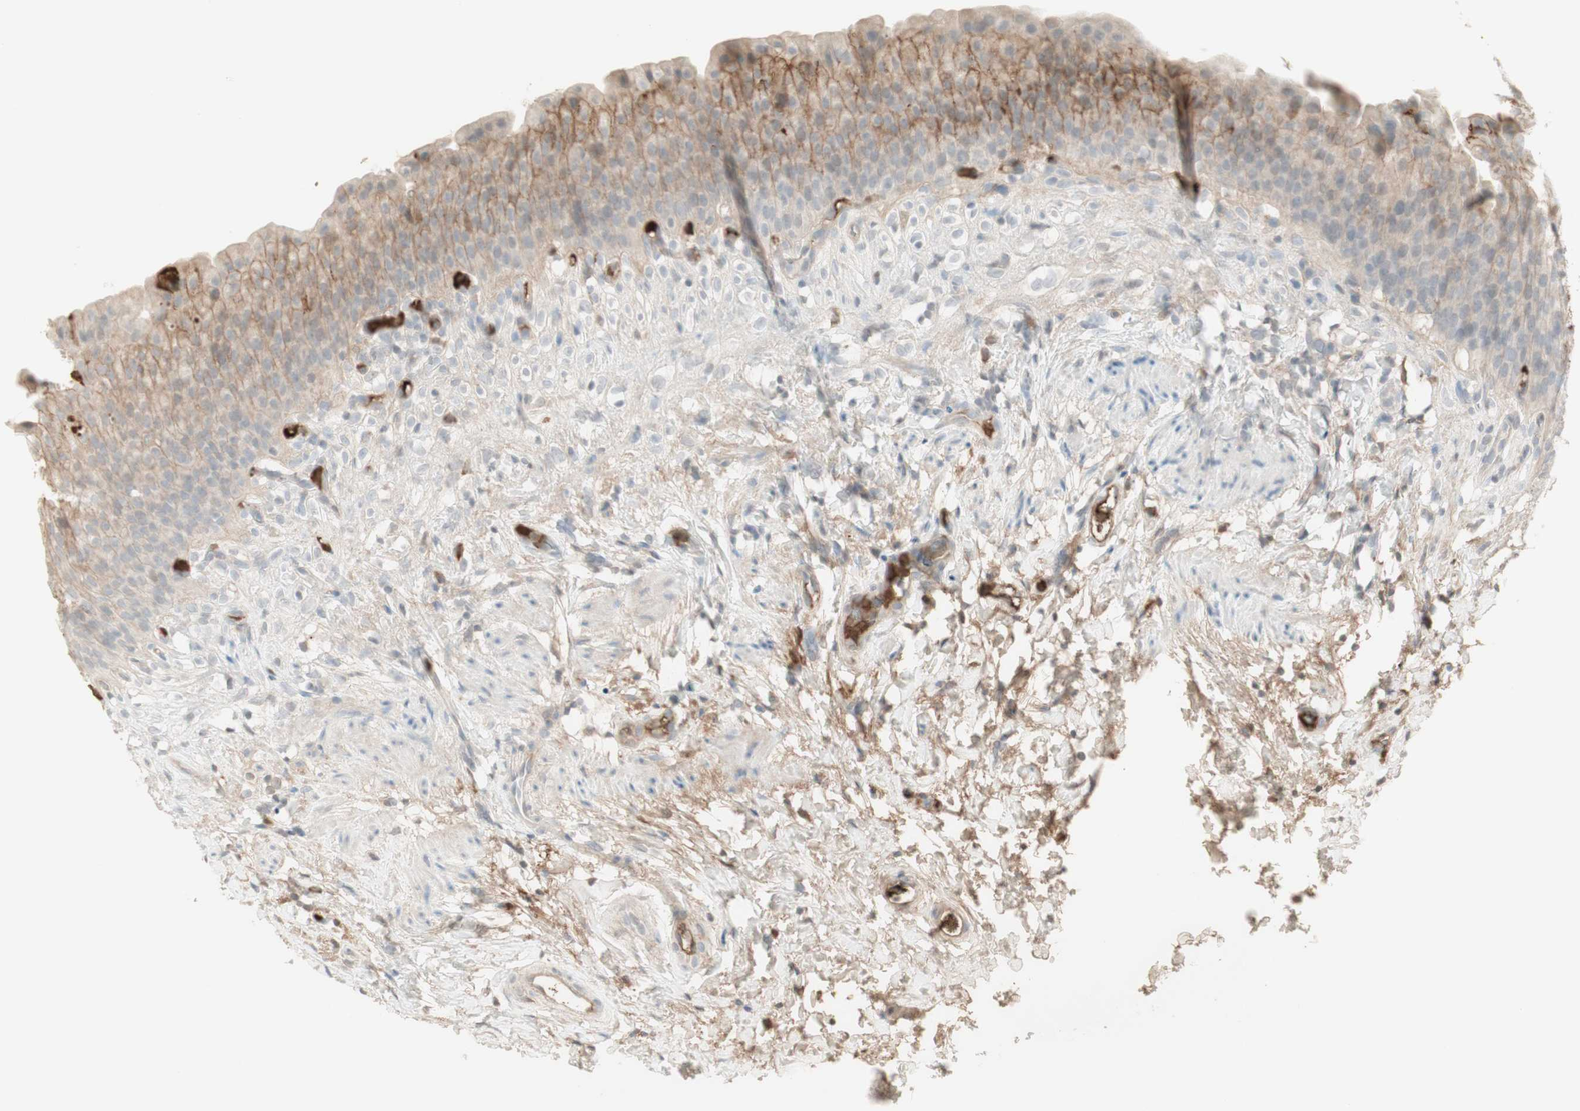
{"staining": {"intensity": "moderate", "quantity": "25%-75%", "location": "cytoplasmic/membranous"}, "tissue": "urinary bladder", "cell_type": "Urothelial cells", "image_type": "normal", "snomed": [{"axis": "morphology", "description": "Normal tissue, NOS"}, {"axis": "topography", "description": "Urinary bladder"}], "caption": "Immunohistochemistry (DAB) staining of normal human urinary bladder displays moderate cytoplasmic/membranous protein positivity in about 25%-75% of urothelial cells.", "gene": "NID1", "patient": {"sex": "female", "age": 79}}